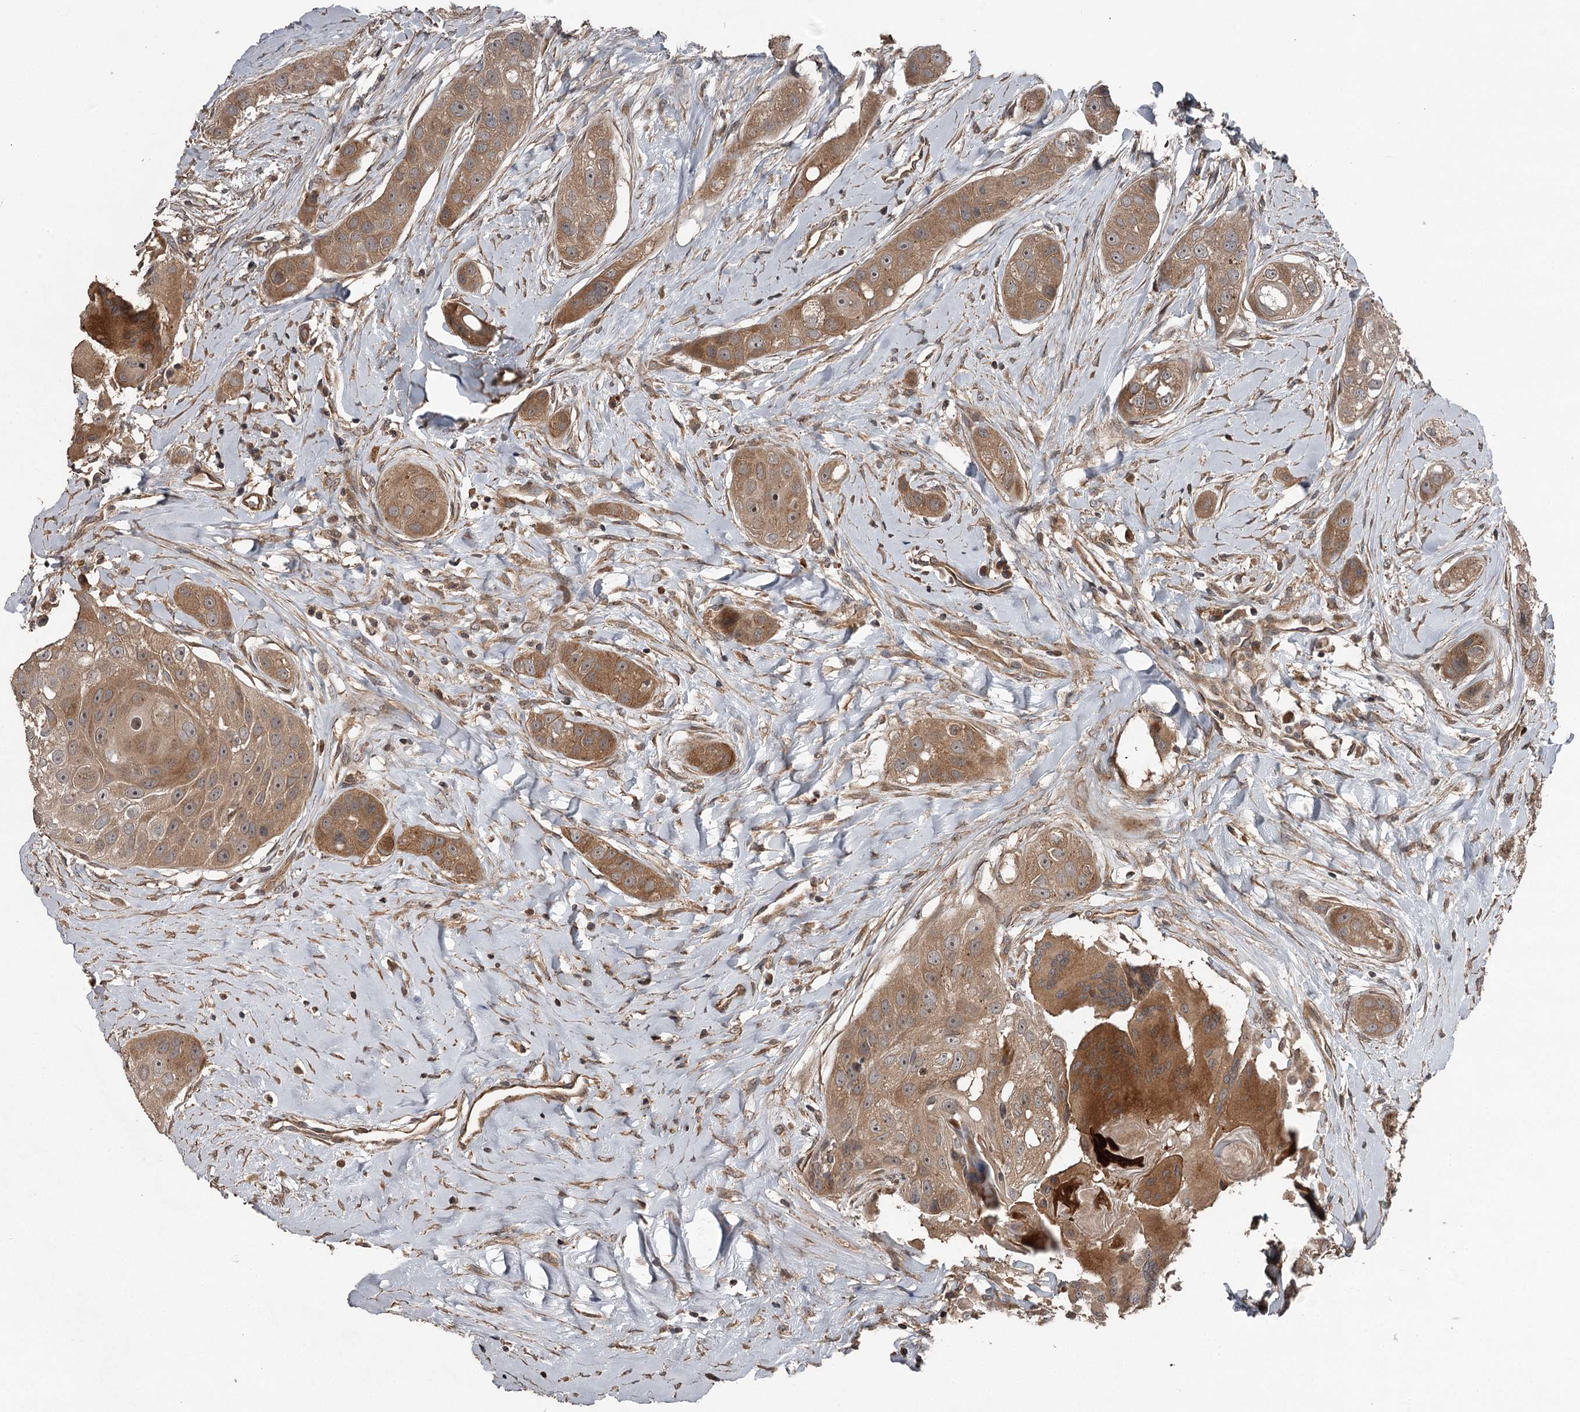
{"staining": {"intensity": "moderate", "quantity": ">75%", "location": "cytoplasmic/membranous"}, "tissue": "head and neck cancer", "cell_type": "Tumor cells", "image_type": "cancer", "snomed": [{"axis": "morphology", "description": "Normal tissue, NOS"}, {"axis": "morphology", "description": "Squamous cell carcinoma, NOS"}, {"axis": "topography", "description": "Skeletal muscle"}, {"axis": "topography", "description": "Head-Neck"}], "caption": "Tumor cells display moderate cytoplasmic/membranous expression in about >75% of cells in head and neck cancer (squamous cell carcinoma).", "gene": "RAB21", "patient": {"sex": "male", "age": 51}}